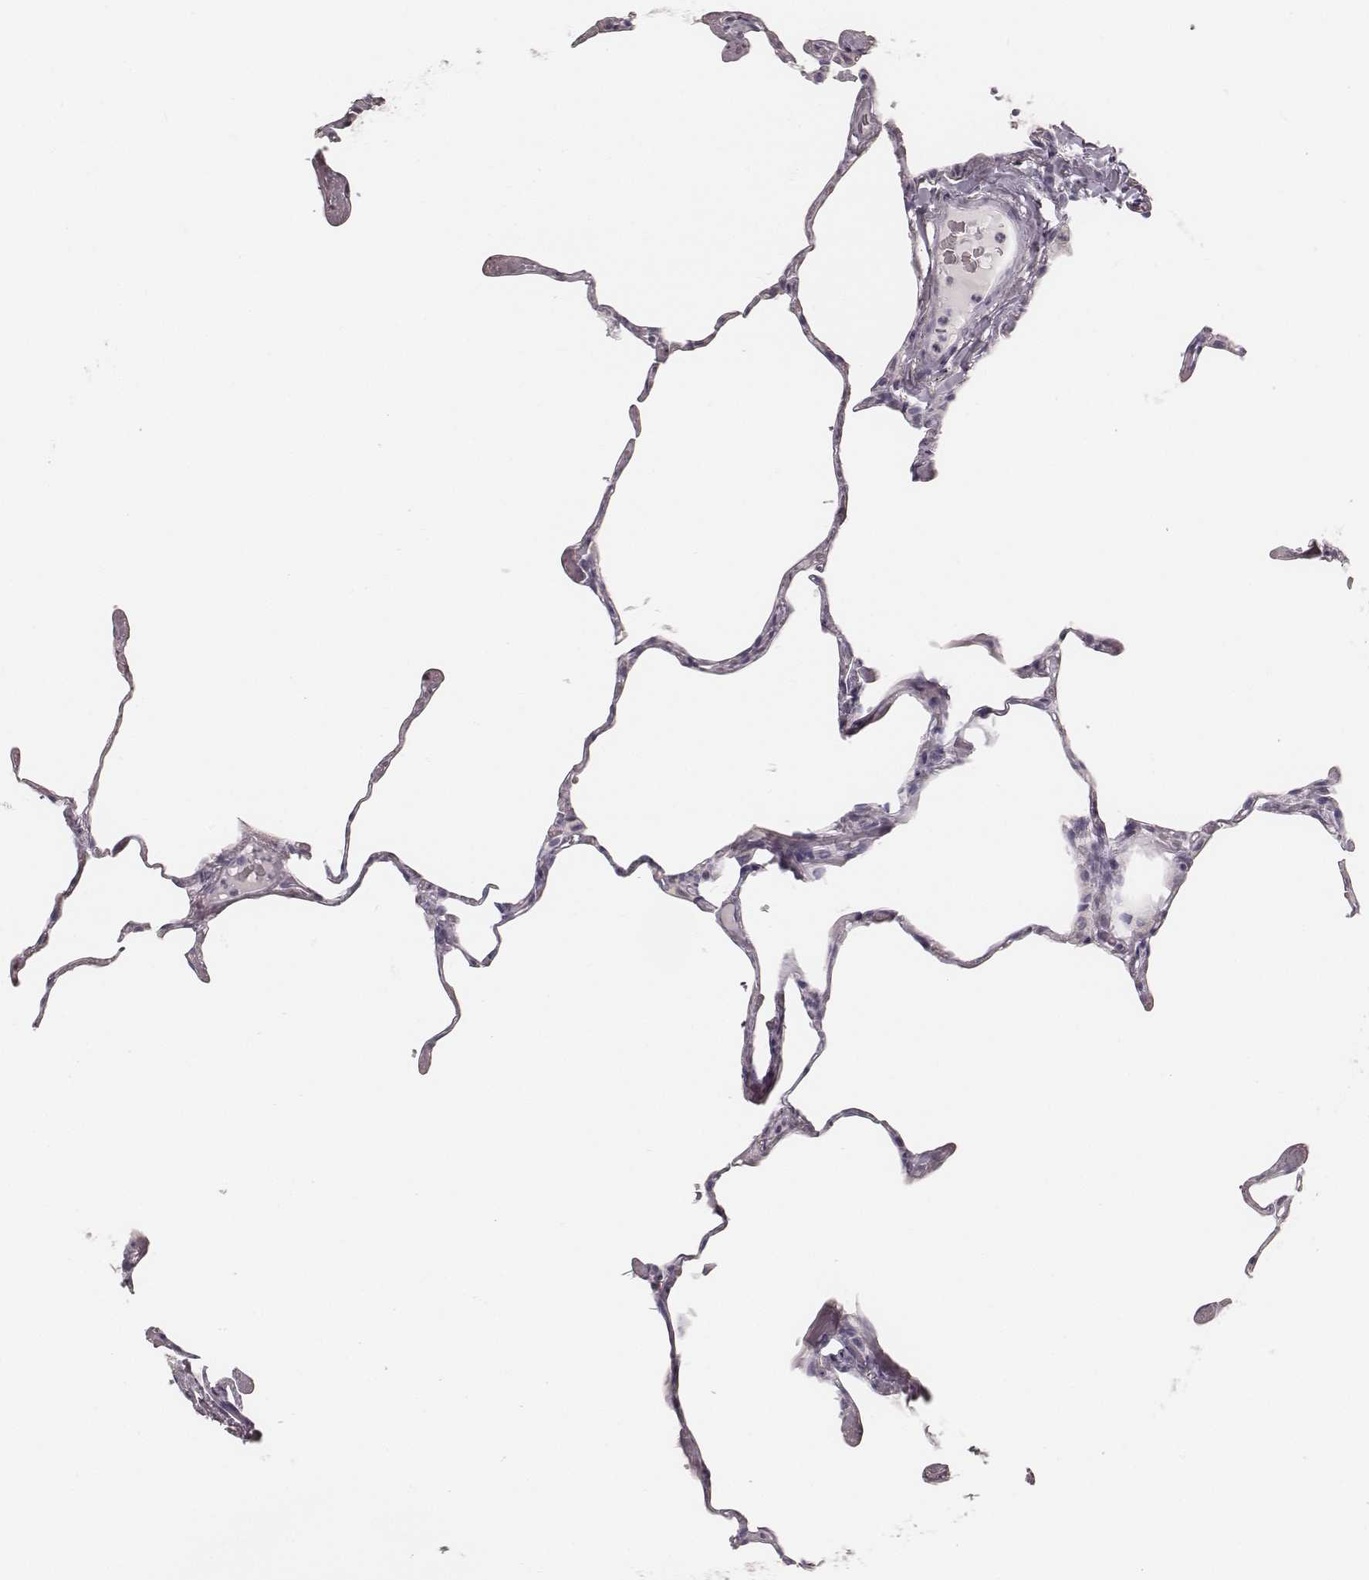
{"staining": {"intensity": "negative", "quantity": "none", "location": "none"}, "tissue": "lung", "cell_type": "Alveolar cells", "image_type": "normal", "snomed": [{"axis": "morphology", "description": "Normal tissue, NOS"}, {"axis": "topography", "description": "Lung"}], "caption": "The image exhibits no staining of alveolar cells in unremarkable lung.", "gene": "KRT82", "patient": {"sex": "male", "age": 65}}